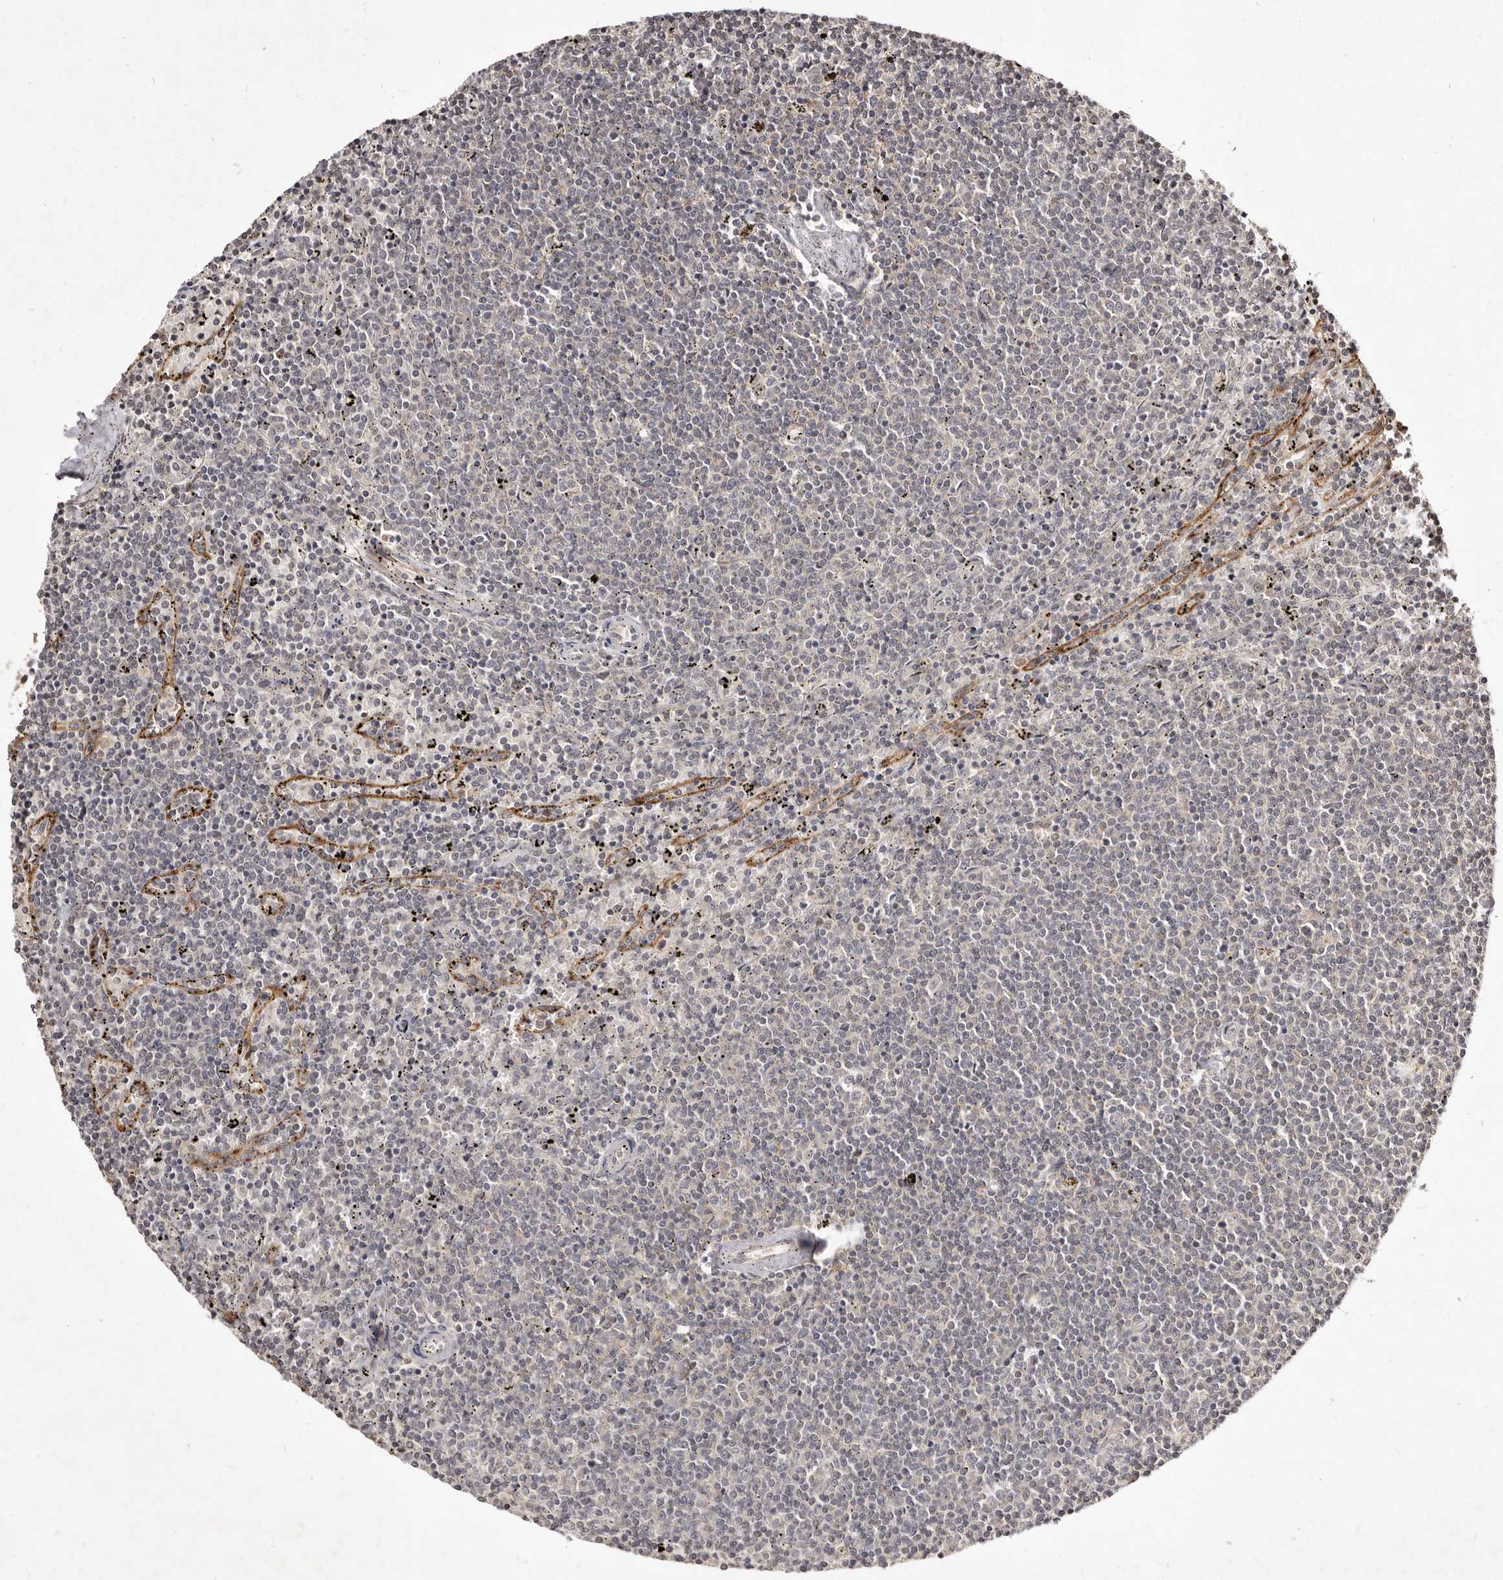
{"staining": {"intensity": "negative", "quantity": "none", "location": "none"}, "tissue": "lymphoma", "cell_type": "Tumor cells", "image_type": "cancer", "snomed": [{"axis": "morphology", "description": "Malignant lymphoma, non-Hodgkin's type, Low grade"}, {"axis": "topography", "description": "Spleen"}], "caption": "Human lymphoma stained for a protein using immunohistochemistry exhibits no staining in tumor cells.", "gene": "LCORL", "patient": {"sex": "female", "age": 50}}